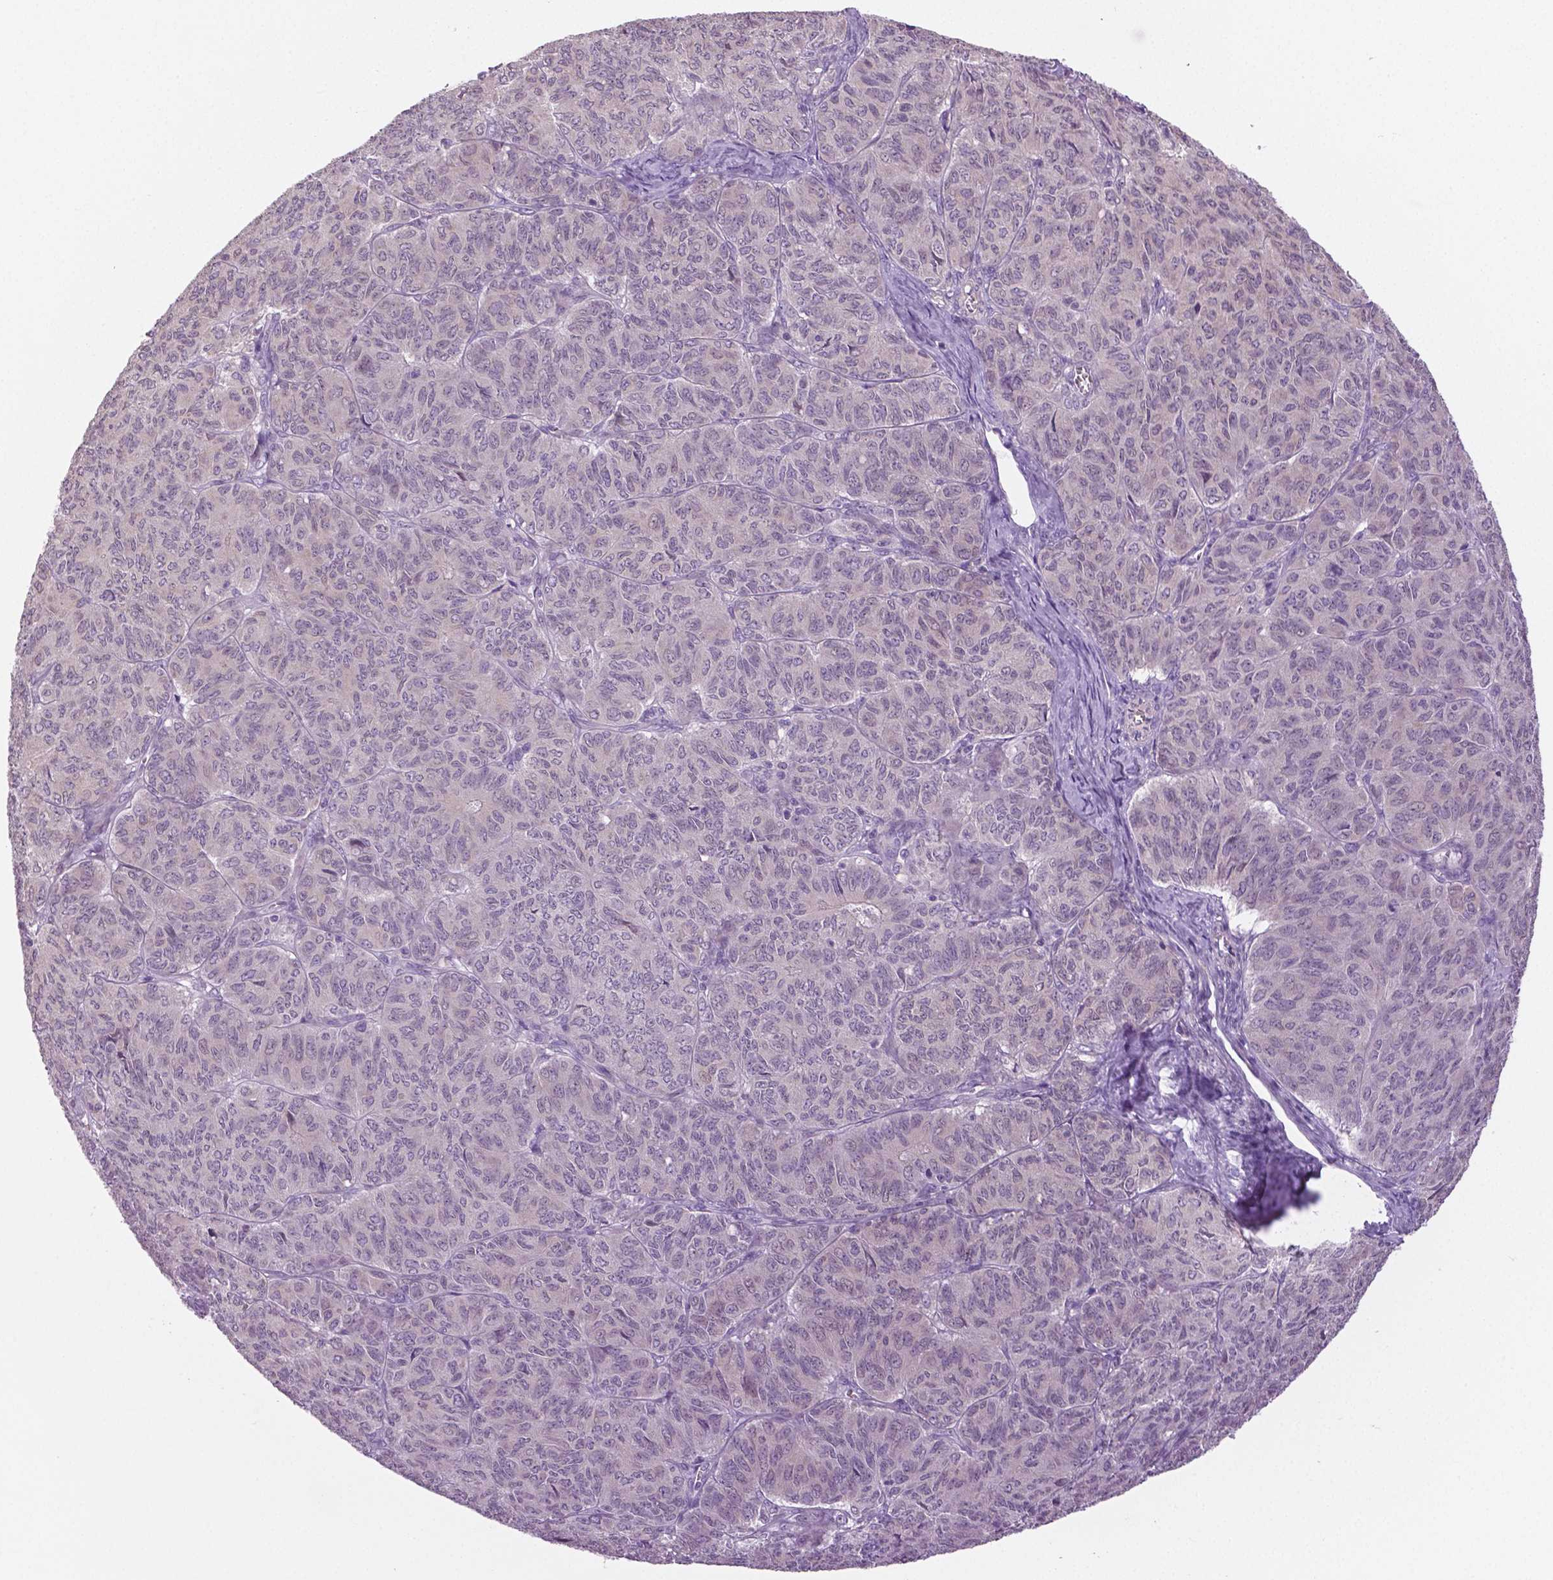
{"staining": {"intensity": "negative", "quantity": "none", "location": "none"}, "tissue": "ovarian cancer", "cell_type": "Tumor cells", "image_type": "cancer", "snomed": [{"axis": "morphology", "description": "Carcinoma, endometroid"}, {"axis": "topography", "description": "Ovary"}], "caption": "Immunohistochemistry (IHC) photomicrograph of endometroid carcinoma (ovarian) stained for a protein (brown), which shows no expression in tumor cells.", "gene": "DNAH12", "patient": {"sex": "female", "age": 80}}